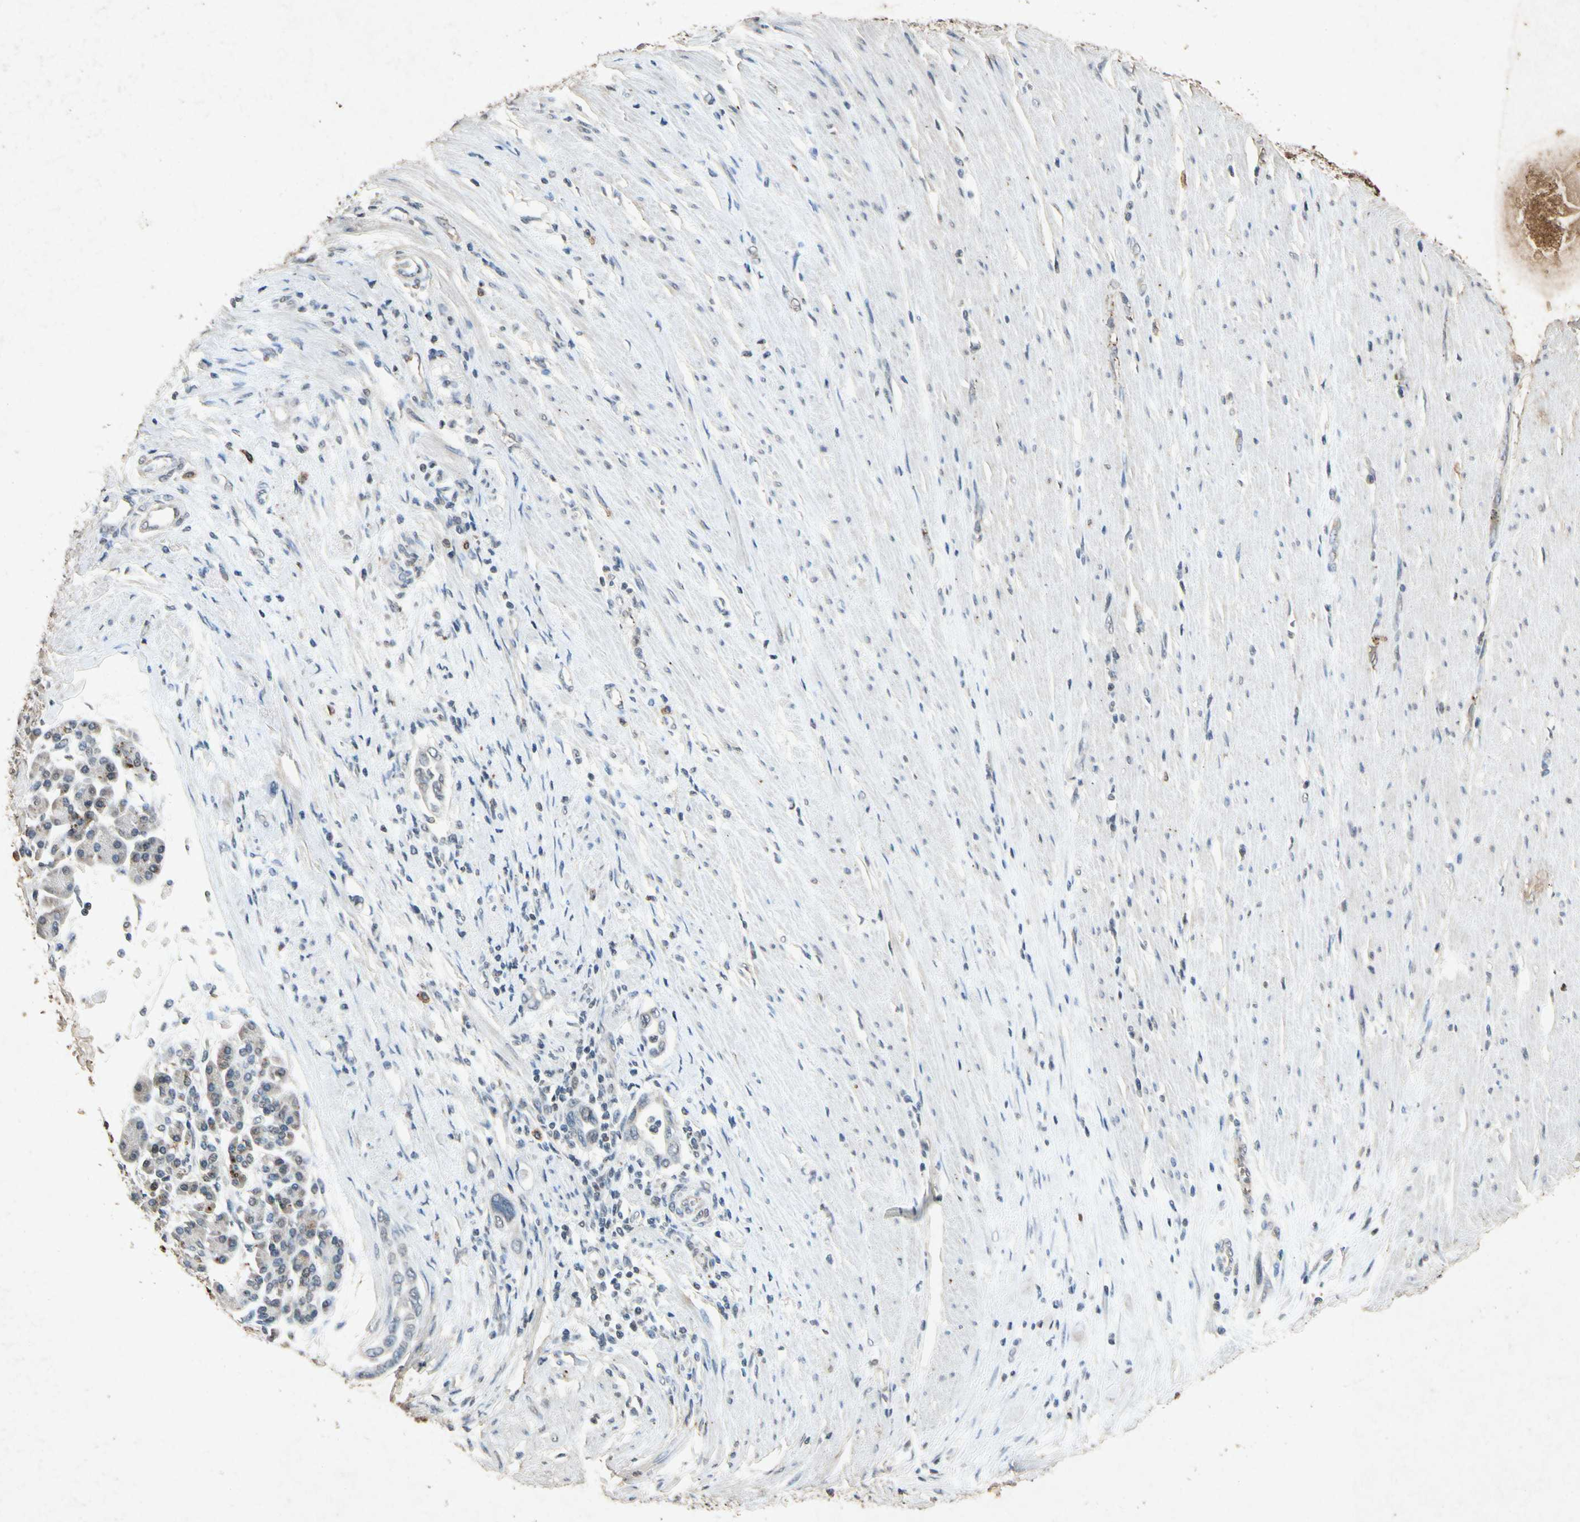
{"staining": {"intensity": "weak", "quantity": "<25%", "location": "cytoplasmic/membranous"}, "tissue": "pancreatic cancer", "cell_type": "Tumor cells", "image_type": "cancer", "snomed": [{"axis": "morphology", "description": "Adenocarcinoma, NOS"}, {"axis": "topography", "description": "Pancreas"}], "caption": "A histopathology image of human pancreatic cancer is negative for staining in tumor cells. The staining is performed using DAB brown chromogen with nuclei counter-stained in using hematoxylin.", "gene": "MSRB1", "patient": {"sex": "female", "age": 57}}